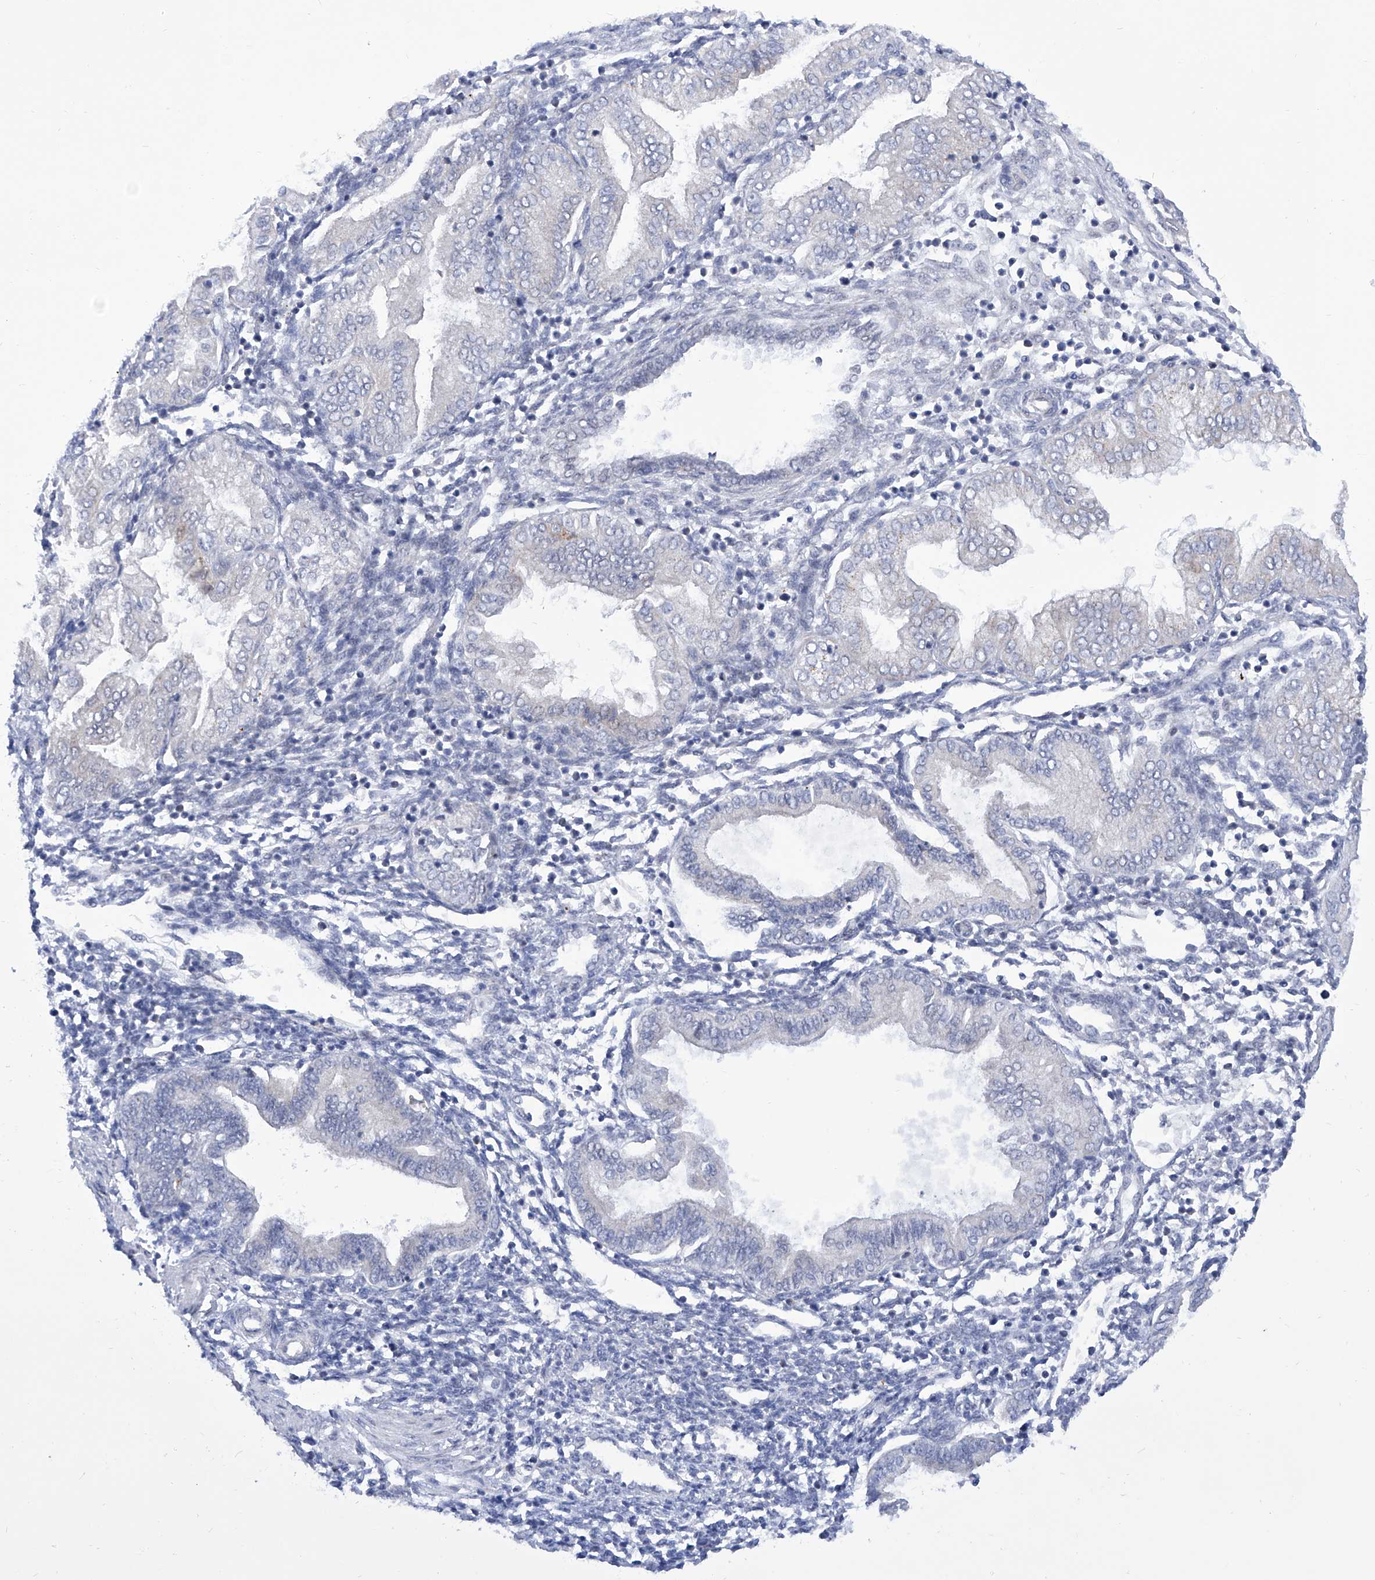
{"staining": {"intensity": "negative", "quantity": "none", "location": "none"}, "tissue": "endometrium", "cell_type": "Cells in endometrial stroma", "image_type": "normal", "snomed": [{"axis": "morphology", "description": "Normal tissue, NOS"}, {"axis": "topography", "description": "Endometrium"}], "caption": "Immunohistochemistry image of normal endometrium: human endometrium stained with DAB displays no significant protein positivity in cells in endometrial stroma. (Stains: DAB IHC with hematoxylin counter stain, Microscopy: brightfield microscopy at high magnification).", "gene": "SART1", "patient": {"sex": "female", "age": 53}}